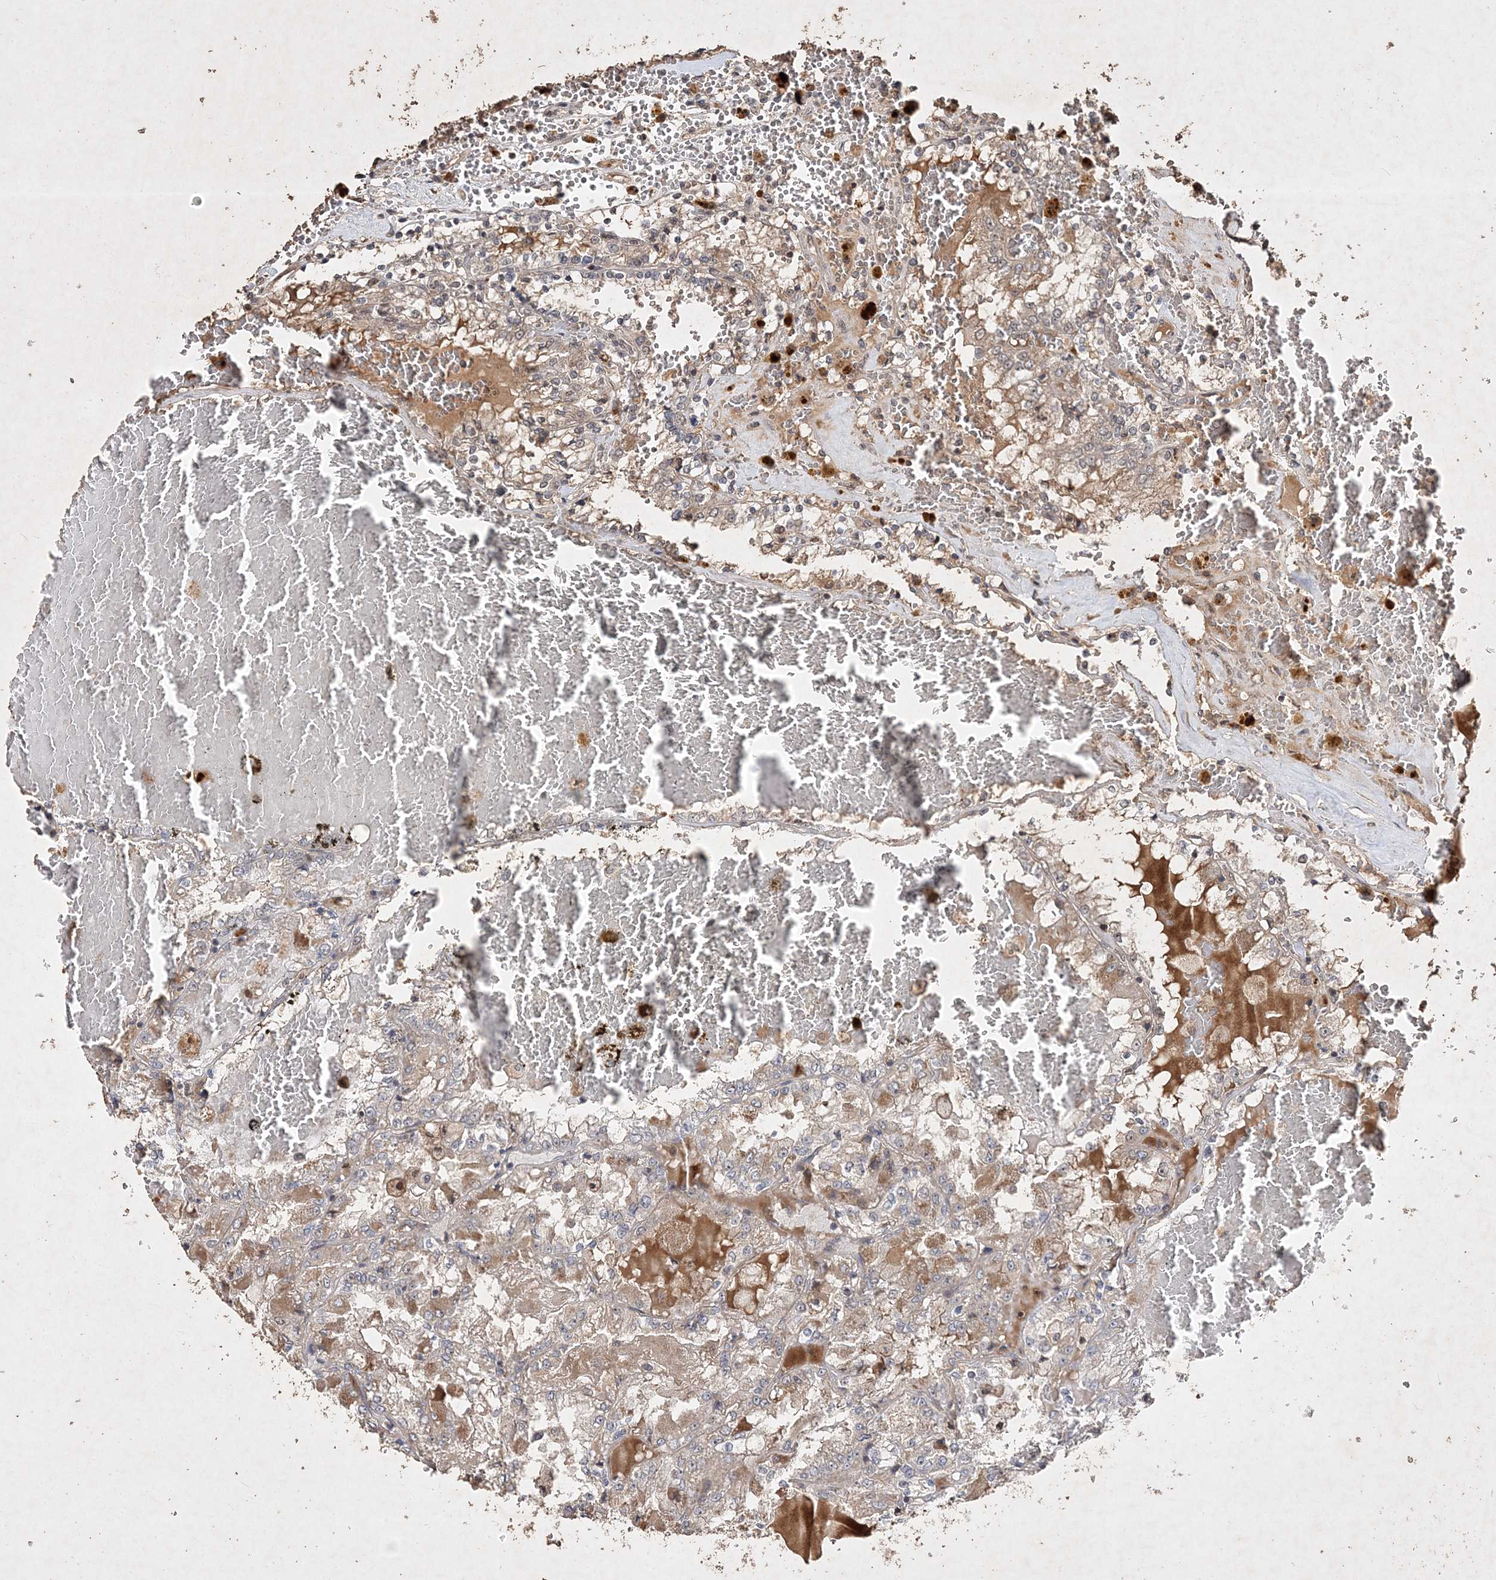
{"staining": {"intensity": "negative", "quantity": "none", "location": "none"}, "tissue": "renal cancer", "cell_type": "Tumor cells", "image_type": "cancer", "snomed": [{"axis": "morphology", "description": "Adenocarcinoma, NOS"}, {"axis": "topography", "description": "Kidney"}], "caption": "There is no significant positivity in tumor cells of adenocarcinoma (renal). (Brightfield microscopy of DAB immunohistochemistry at high magnification).", "gene": "C3orf38", "patient": {"sex": "female", "age": 56}}